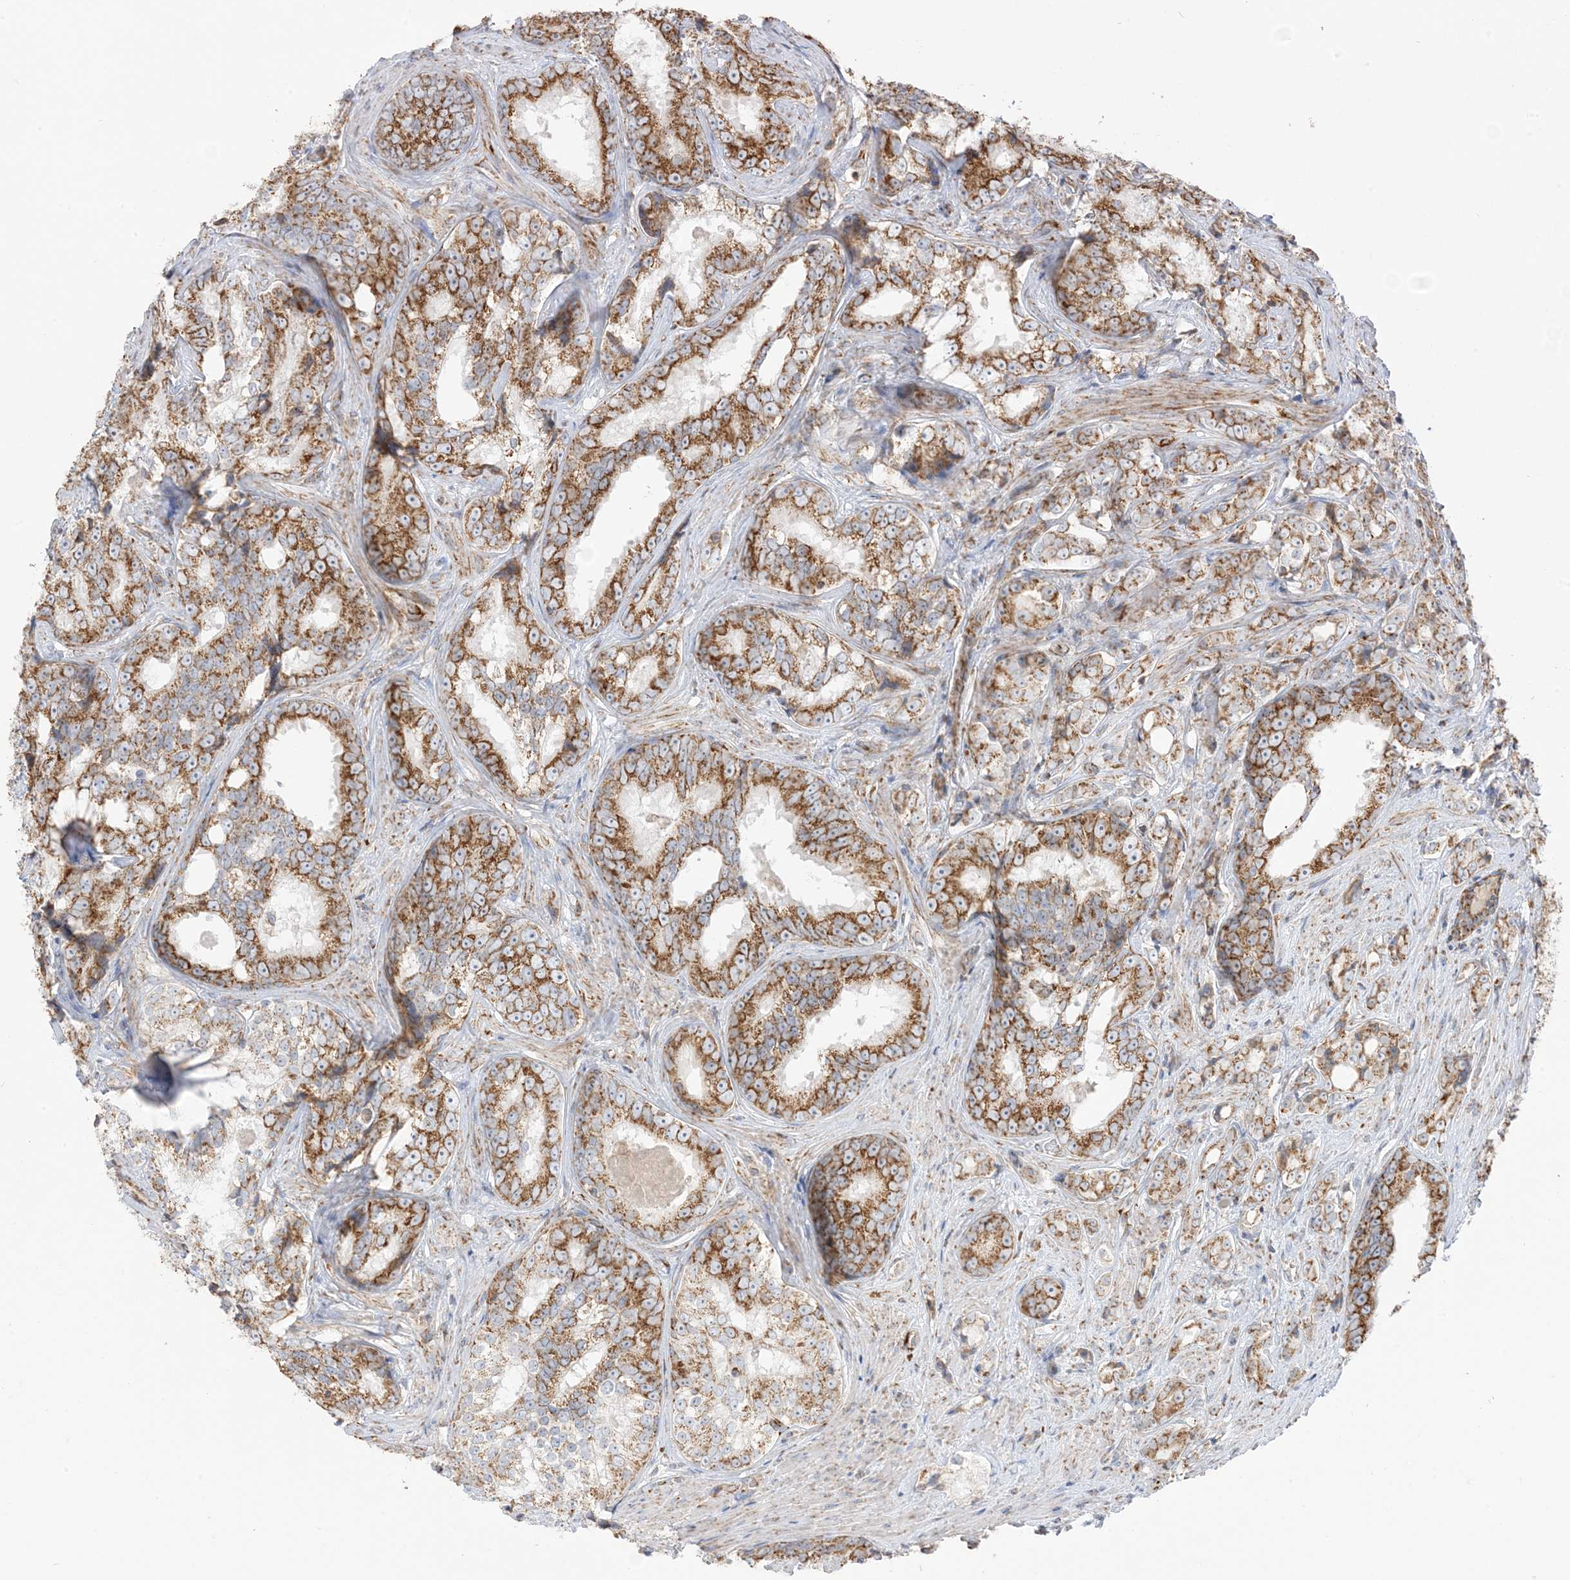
{"staining": {"intensity": "strong", "quantity": ">75%", "location": "cytoplasmic/membranous"}, "tissue": "prostate cancer", "cell_type": "Tumor cells", "image_type": "cancer", "snomed": [{"axis": "morphology", "description": "Adenocarcinoma, High grade"}, {"axis": "topography", "description": "Prostate"}], "caption": "A high-resolution image shows immunohistochemistry (IHC) staining of prostate adenocarcinoma (high-grade), which exhibits strong cytoplasmic/membranous staining in approximately >75% of tumor cells. Immunohistochemistry stains the protein of interest in brown and the nuclei are stained blue.", "gene": "SLC25A12", "patient": {"sex": "male", "age": 66}}